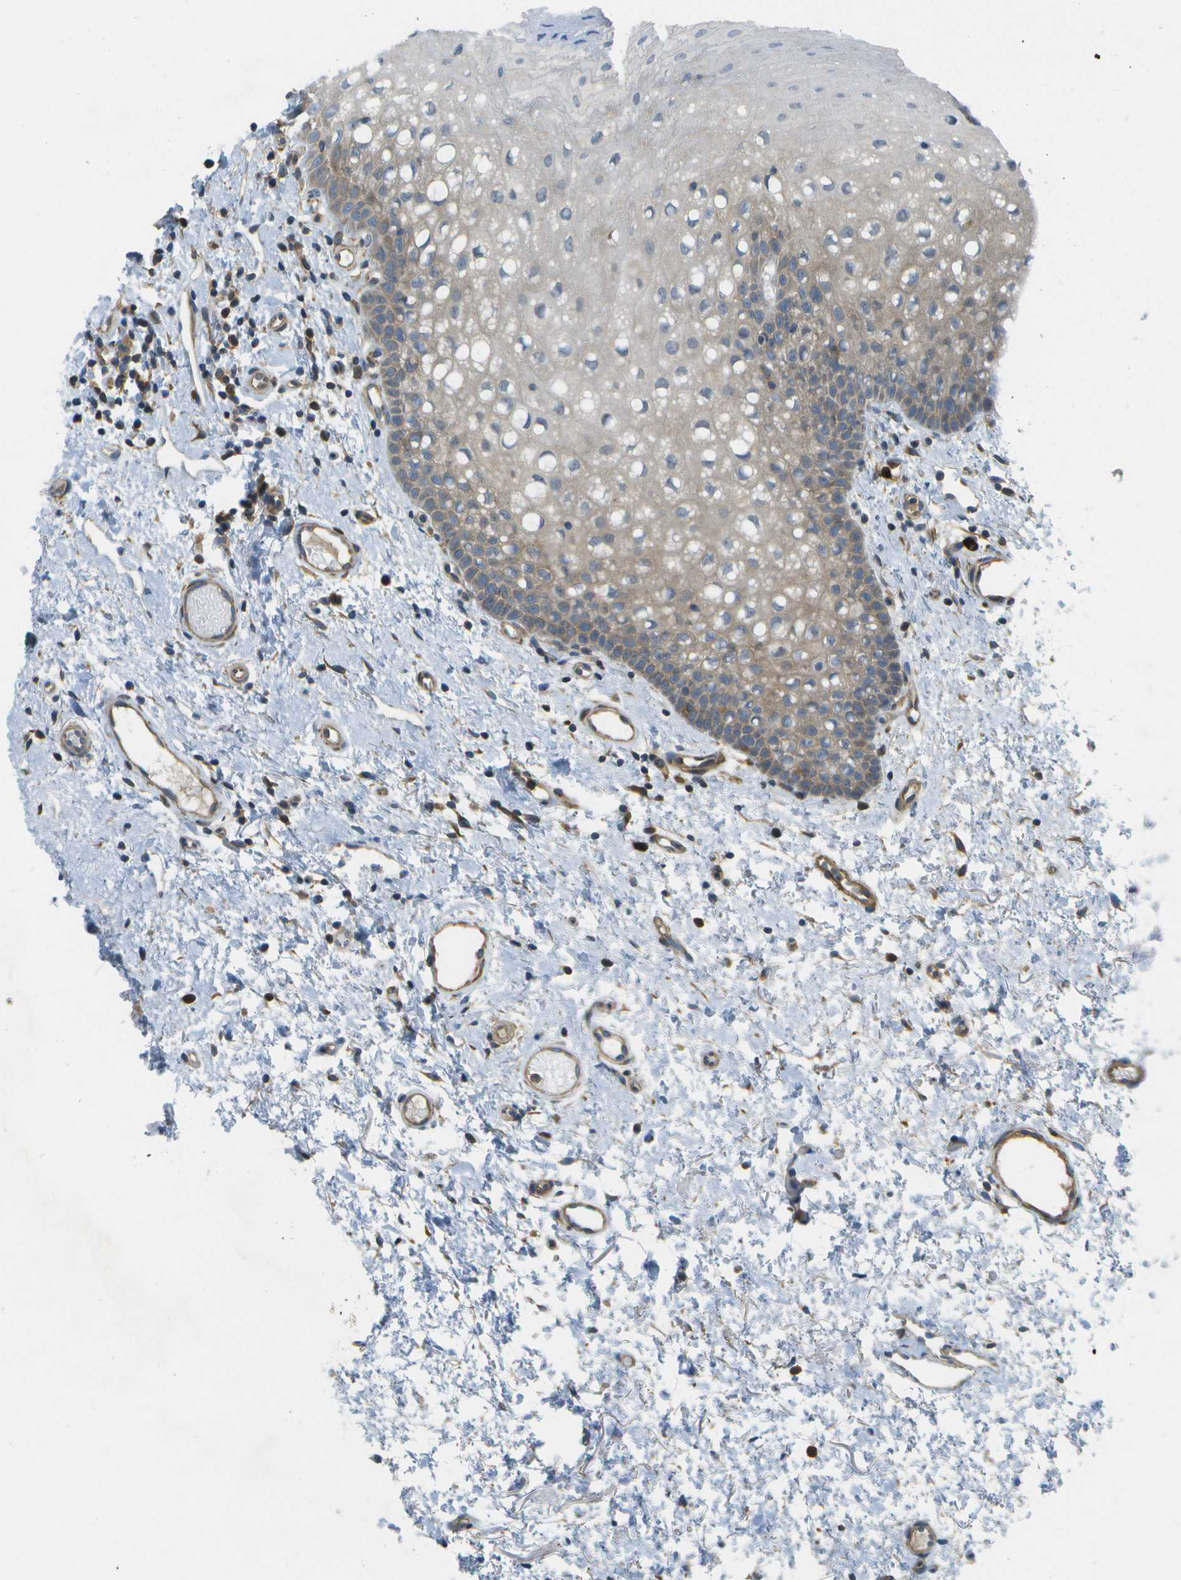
{"staining": {"intensity": "moderate", "quantity": "25%-75%", "location": "cytoplasmic/membranous"}, "tissue": "oral mucosa", "cell_type": "Squamous epithelial cells", "image_type": "normal", "snomed": [{"axis": "morphology", "description": "Normal tissue, NOS"}, {"axis": "morphology", "description": "Squamous cell carcinoma, NOS"}, {"axis": "topography", "description": "Oral tissue"}, {"axis": "topography", "description": "Salivary gland"}, {"axis": "topography", "description": "Head-Neck"}], "caption": "Moderate cytoplasmic/membranous protein staining is appreciated in approximately 25%-75% of squamous epithelial cells in oral mucosa. The staining is performed using DAB (3,3'-diaminobenzidine) brown chromogen to label protein expression. The nuclei are counter-stained blue using hematoxylin.", "gene": "WNK2", "patient": {"sex": "female", "age": 62}}